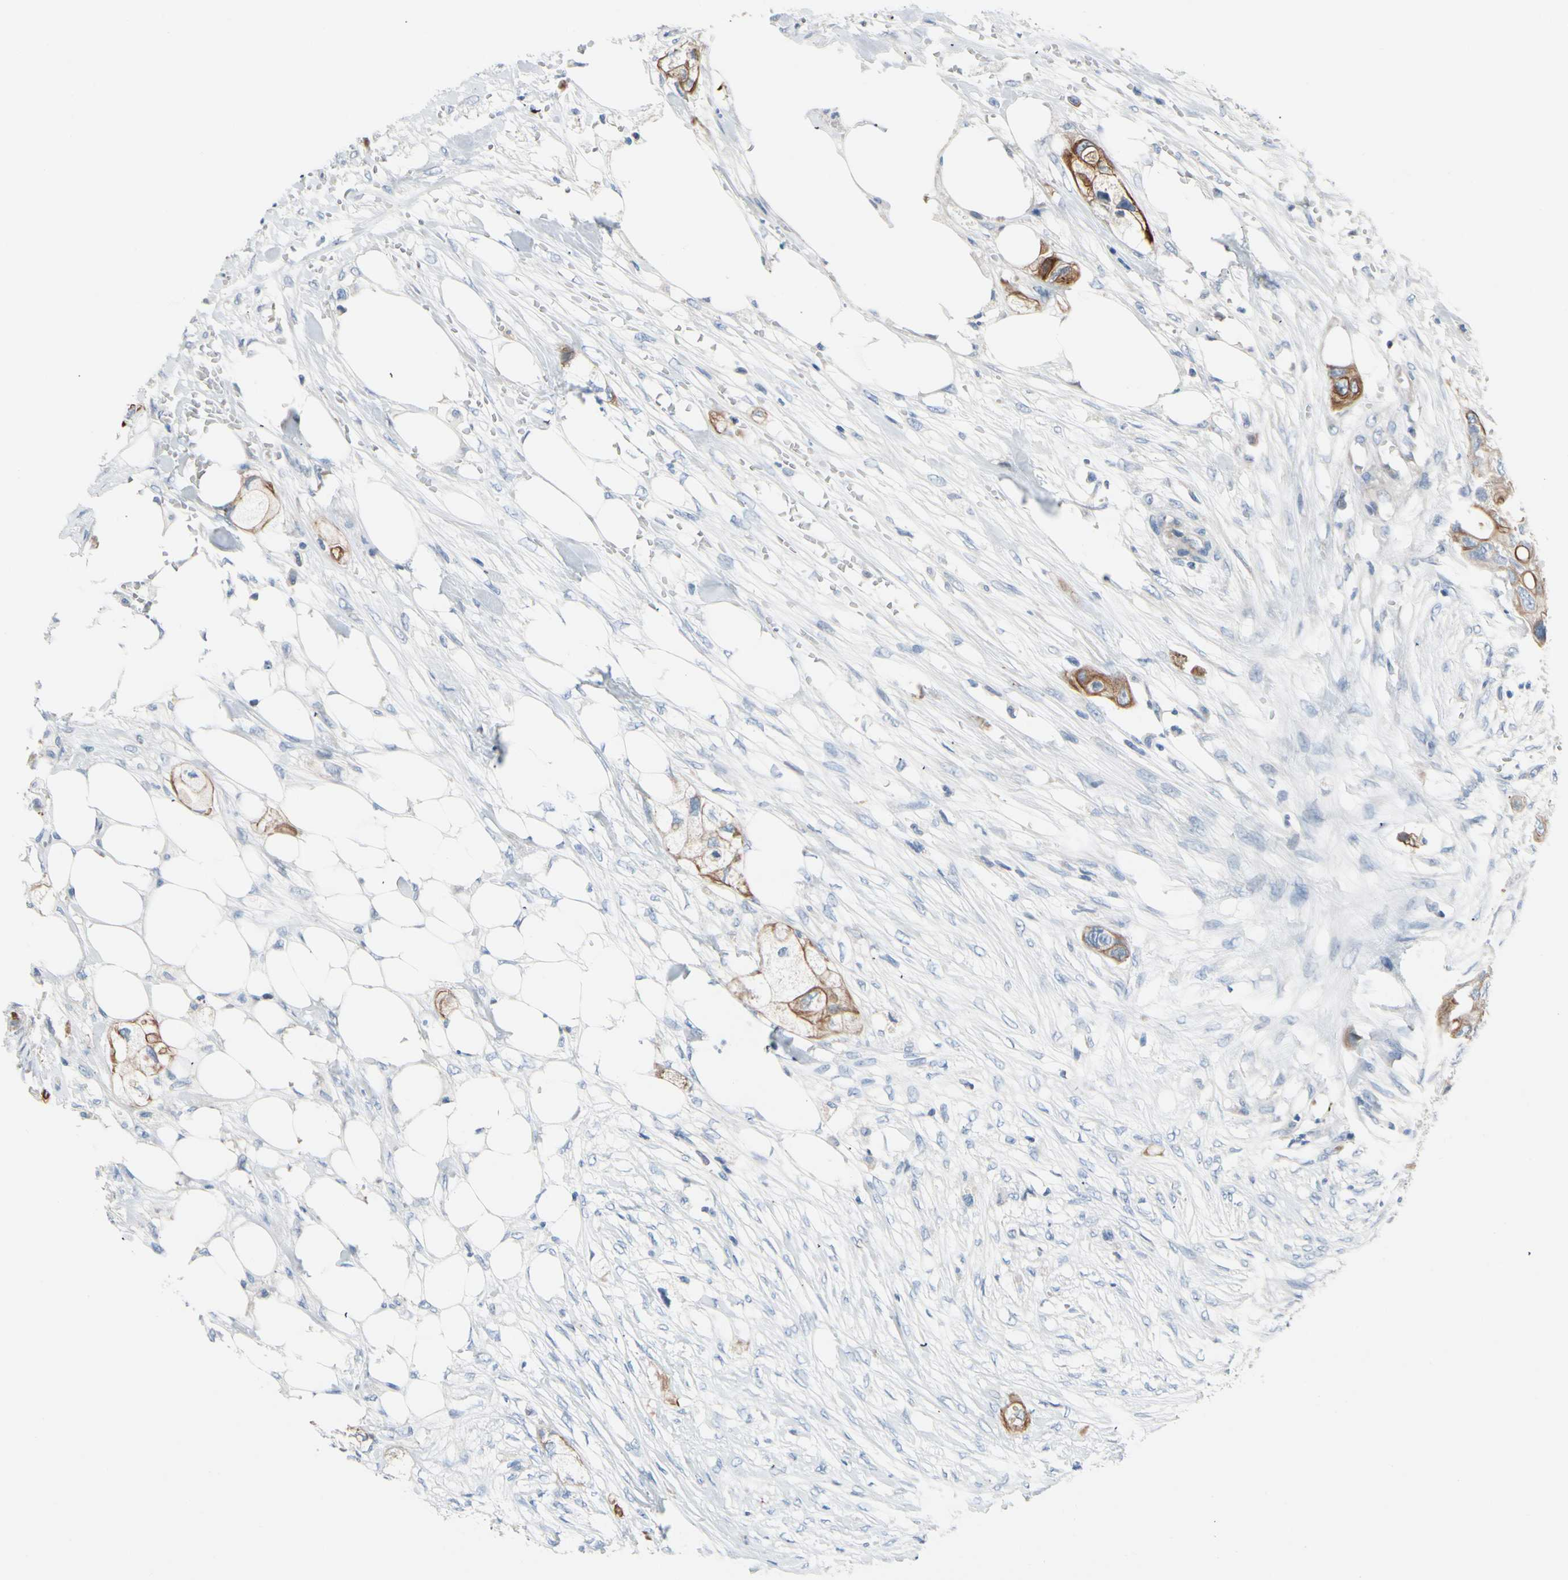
{"staining": {"intensity": "moderate", "quantity": ">75%", "location": "cytoplasmic/membranous"}, "tissue": "colorectal cancer", "cell_type": "Tumor cells", "image_type": "cancer", "snomed": [{"axis": "morphology", "description": "Adenocarcinoma, NOS"}, {"axis": "topography", "description": "Colon"}], "caption": "Human adenocarcinoma (colorectal) stained with a brown dye shows moderate cytoplasmic/membranous positive positivity in about >75% of tumor cells.", "gene": "ZNF132", "patient": {"sex": "female", "age": 57}}